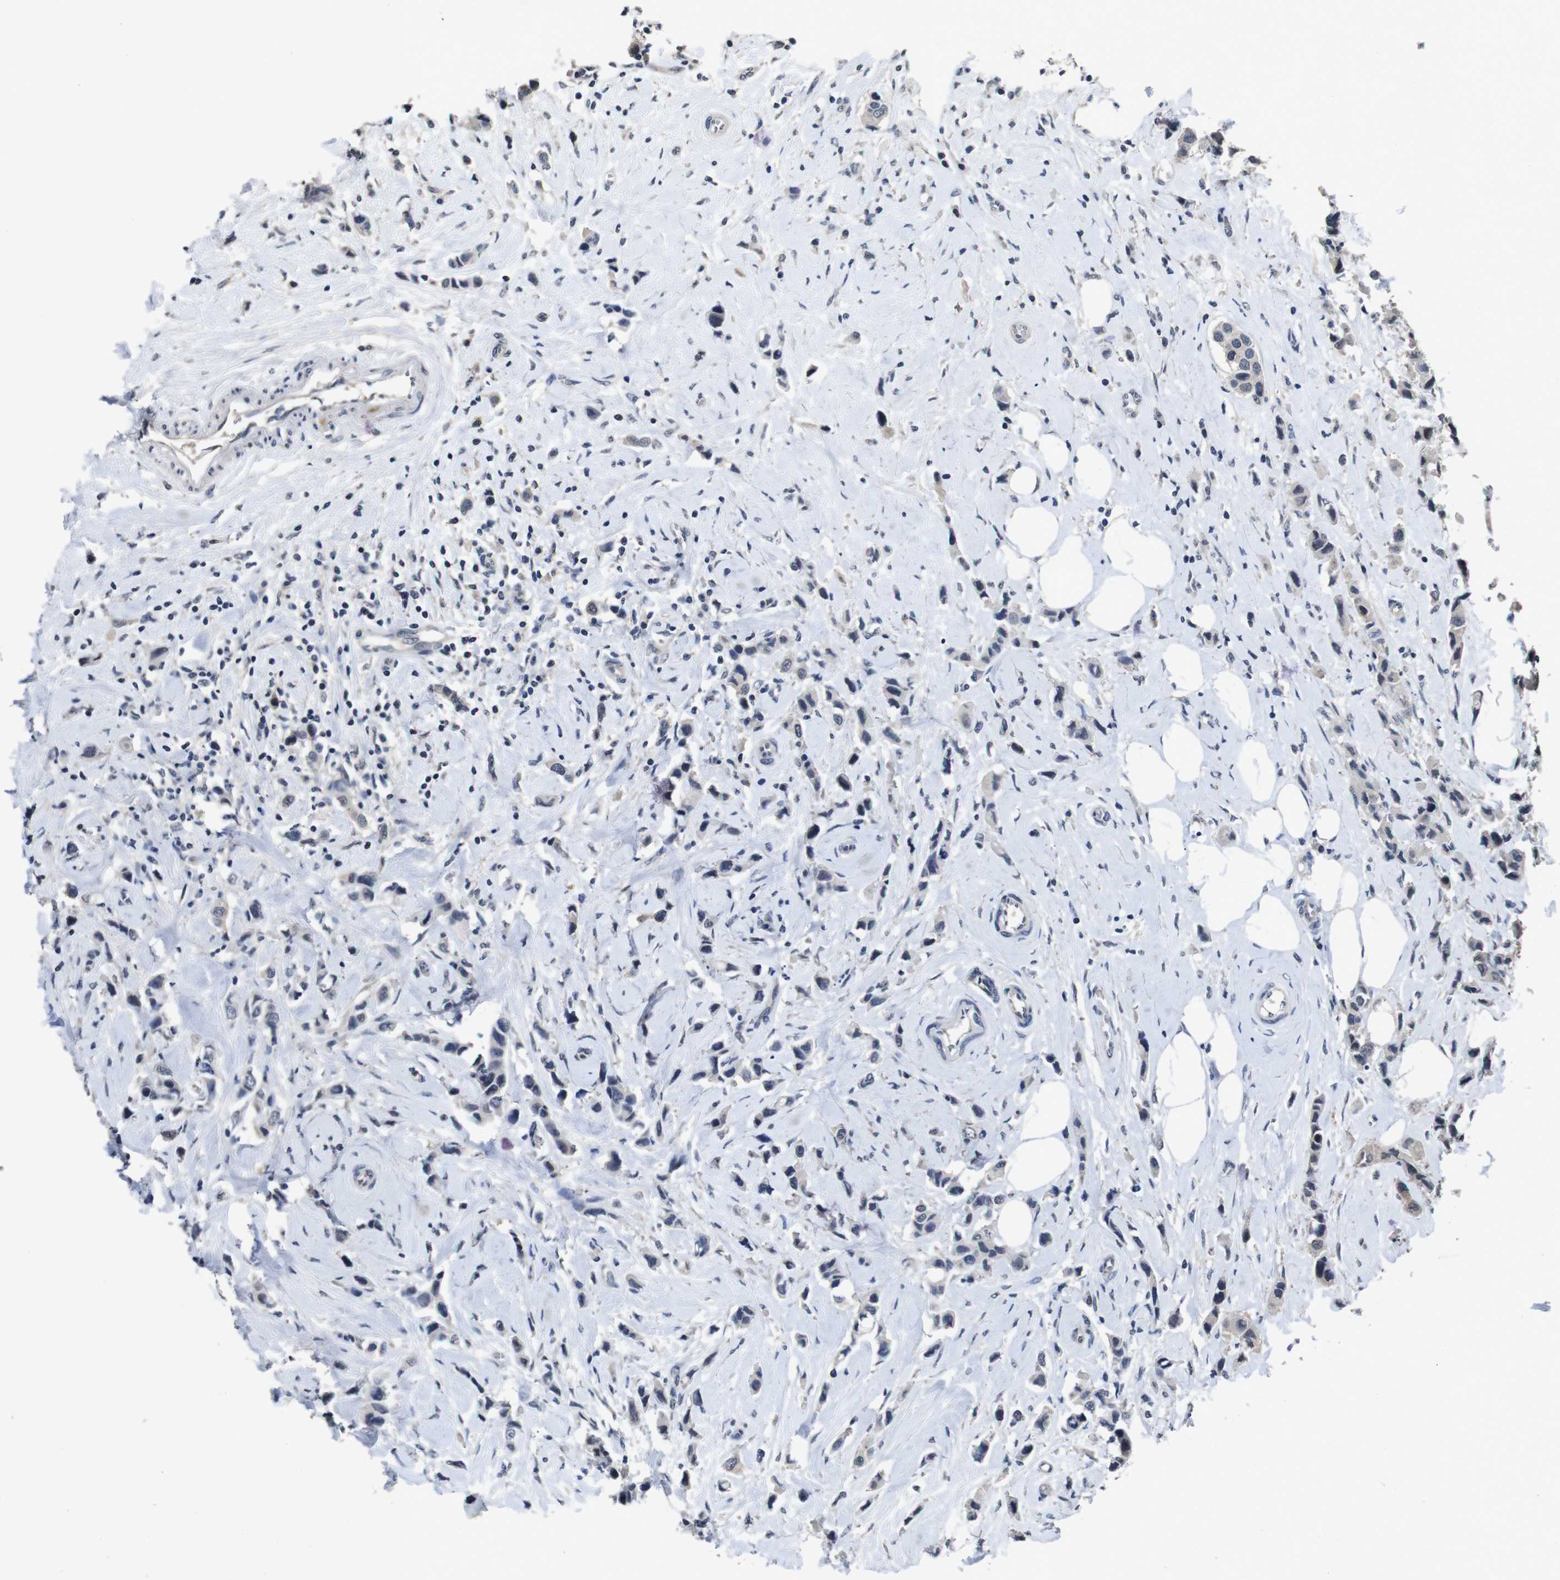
{"staining": {"intensity": "negative", "quantity": "none", "location": "none"}, "tissue": "breast cancer", "cell_type": "Tumor cells", "image_type": "cancer", "snomed": [{"axis": "morphology", "description": "Normal tissue, NOS"}, {"axis": "morphology", "description": "Duct carcinoma"}, {"axis": "topography", "description": "Breast"}], "caption": "A high-resolution micrograph shows immunohistochemistry staining of breast cancer (infiltrating ductal carcinoma), which reveals no significant expression in tumor cells.", "gene": "AKT3", "patient": {"sex": "female", "age": 50}}